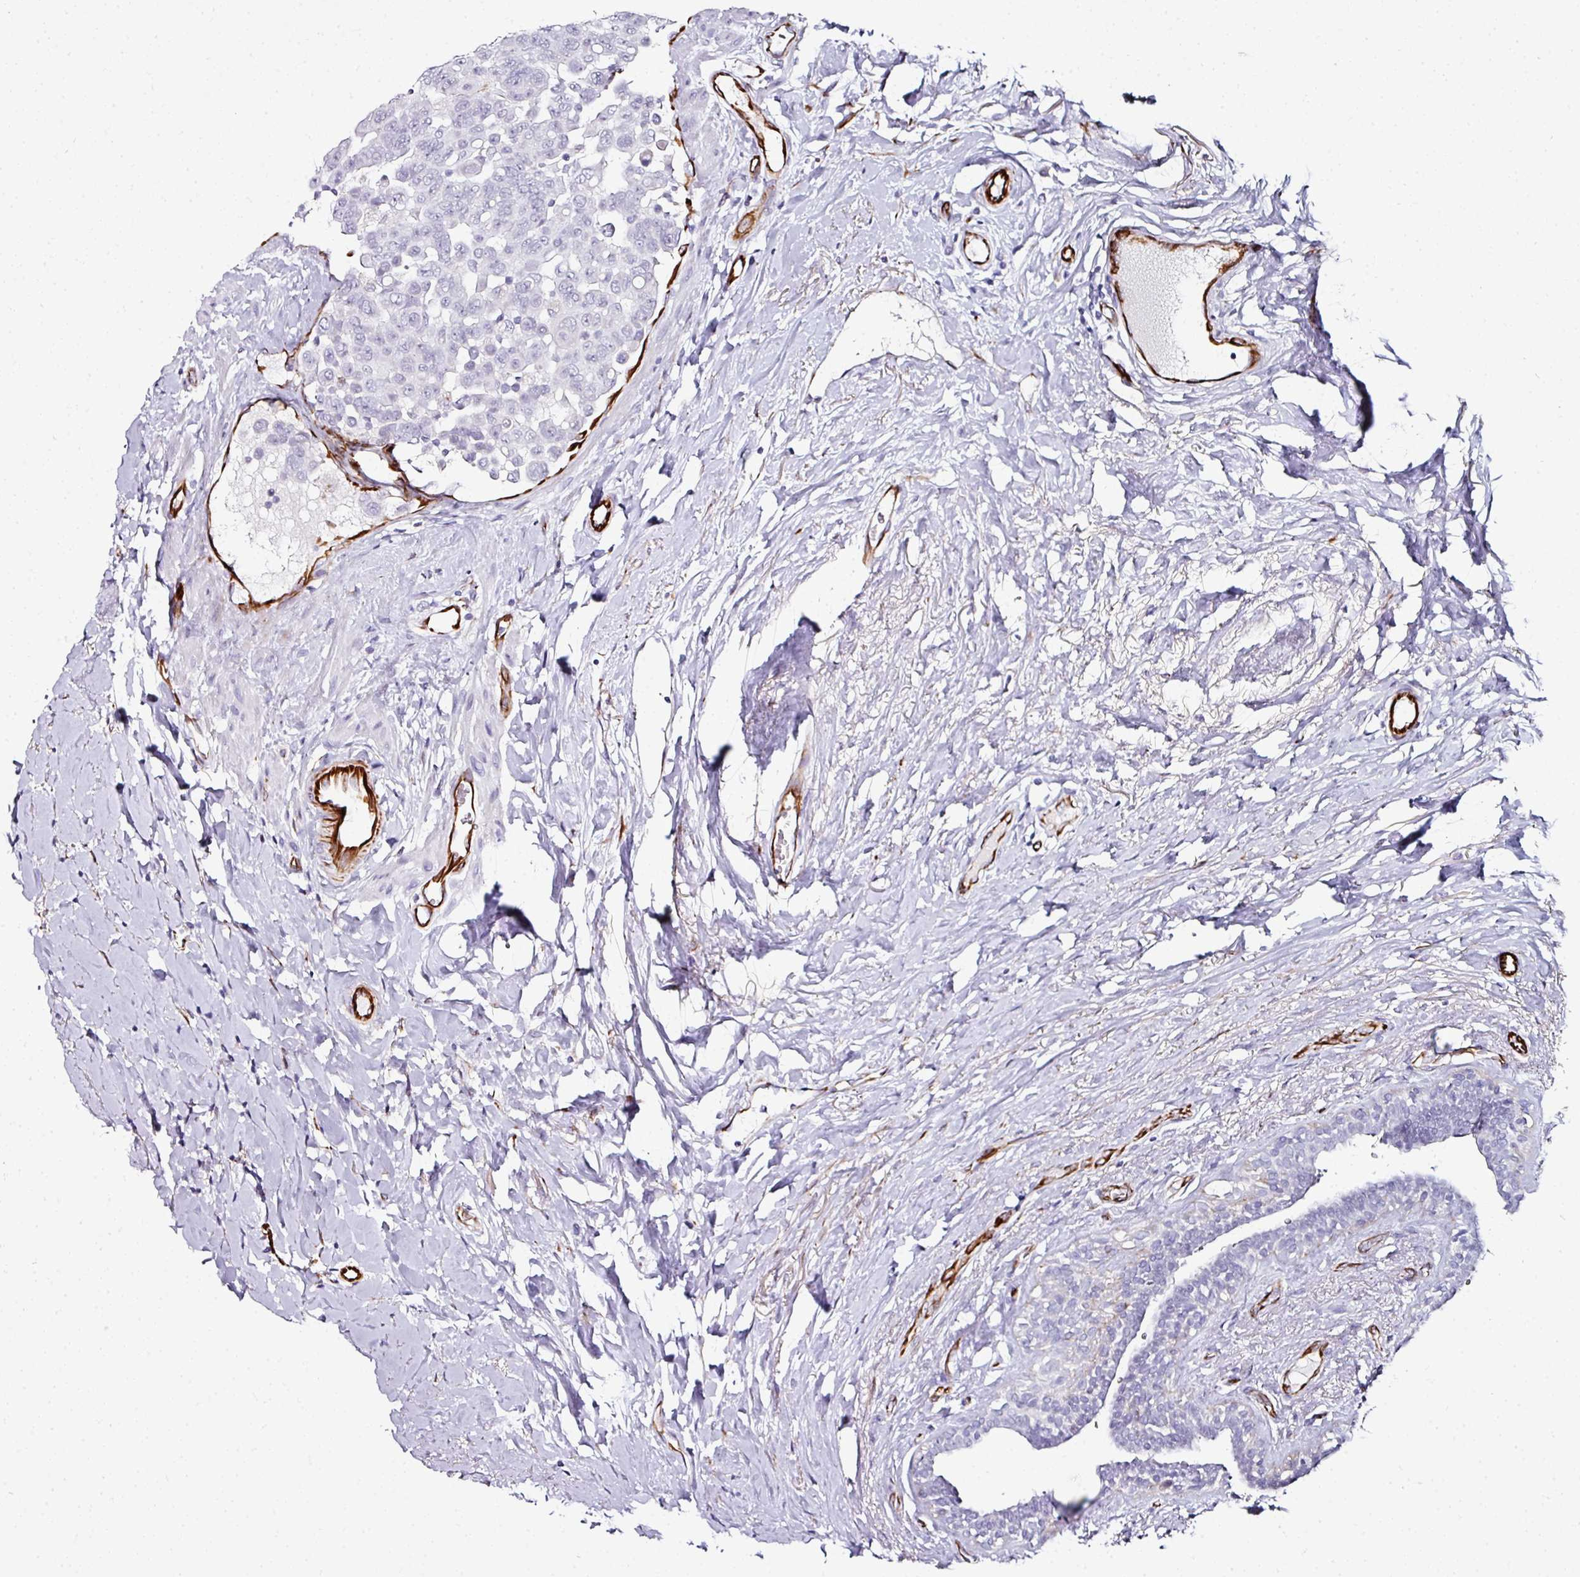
{"staining": {"intensity": "negative", "quantity": "none", "location": "none"}, "tissue": "breast cancer", "cell_type": "Tumor cells", "image_type": "cancer", "snomed": [{"axis": "morphology", "description": "Duct carcinoma"}, {"axis": "topography", "description": "Breast"}], "caption": "This micrograph is of breast cancer (infiltrating ductal carcinoma) stained with immunohistochemistry to label a protein in brown with the nuclei are counter-stained blue. There is no expression in tumor cells.", "gene": "TMPRSS9", "patient": {"sex": "female", "age": 40}}